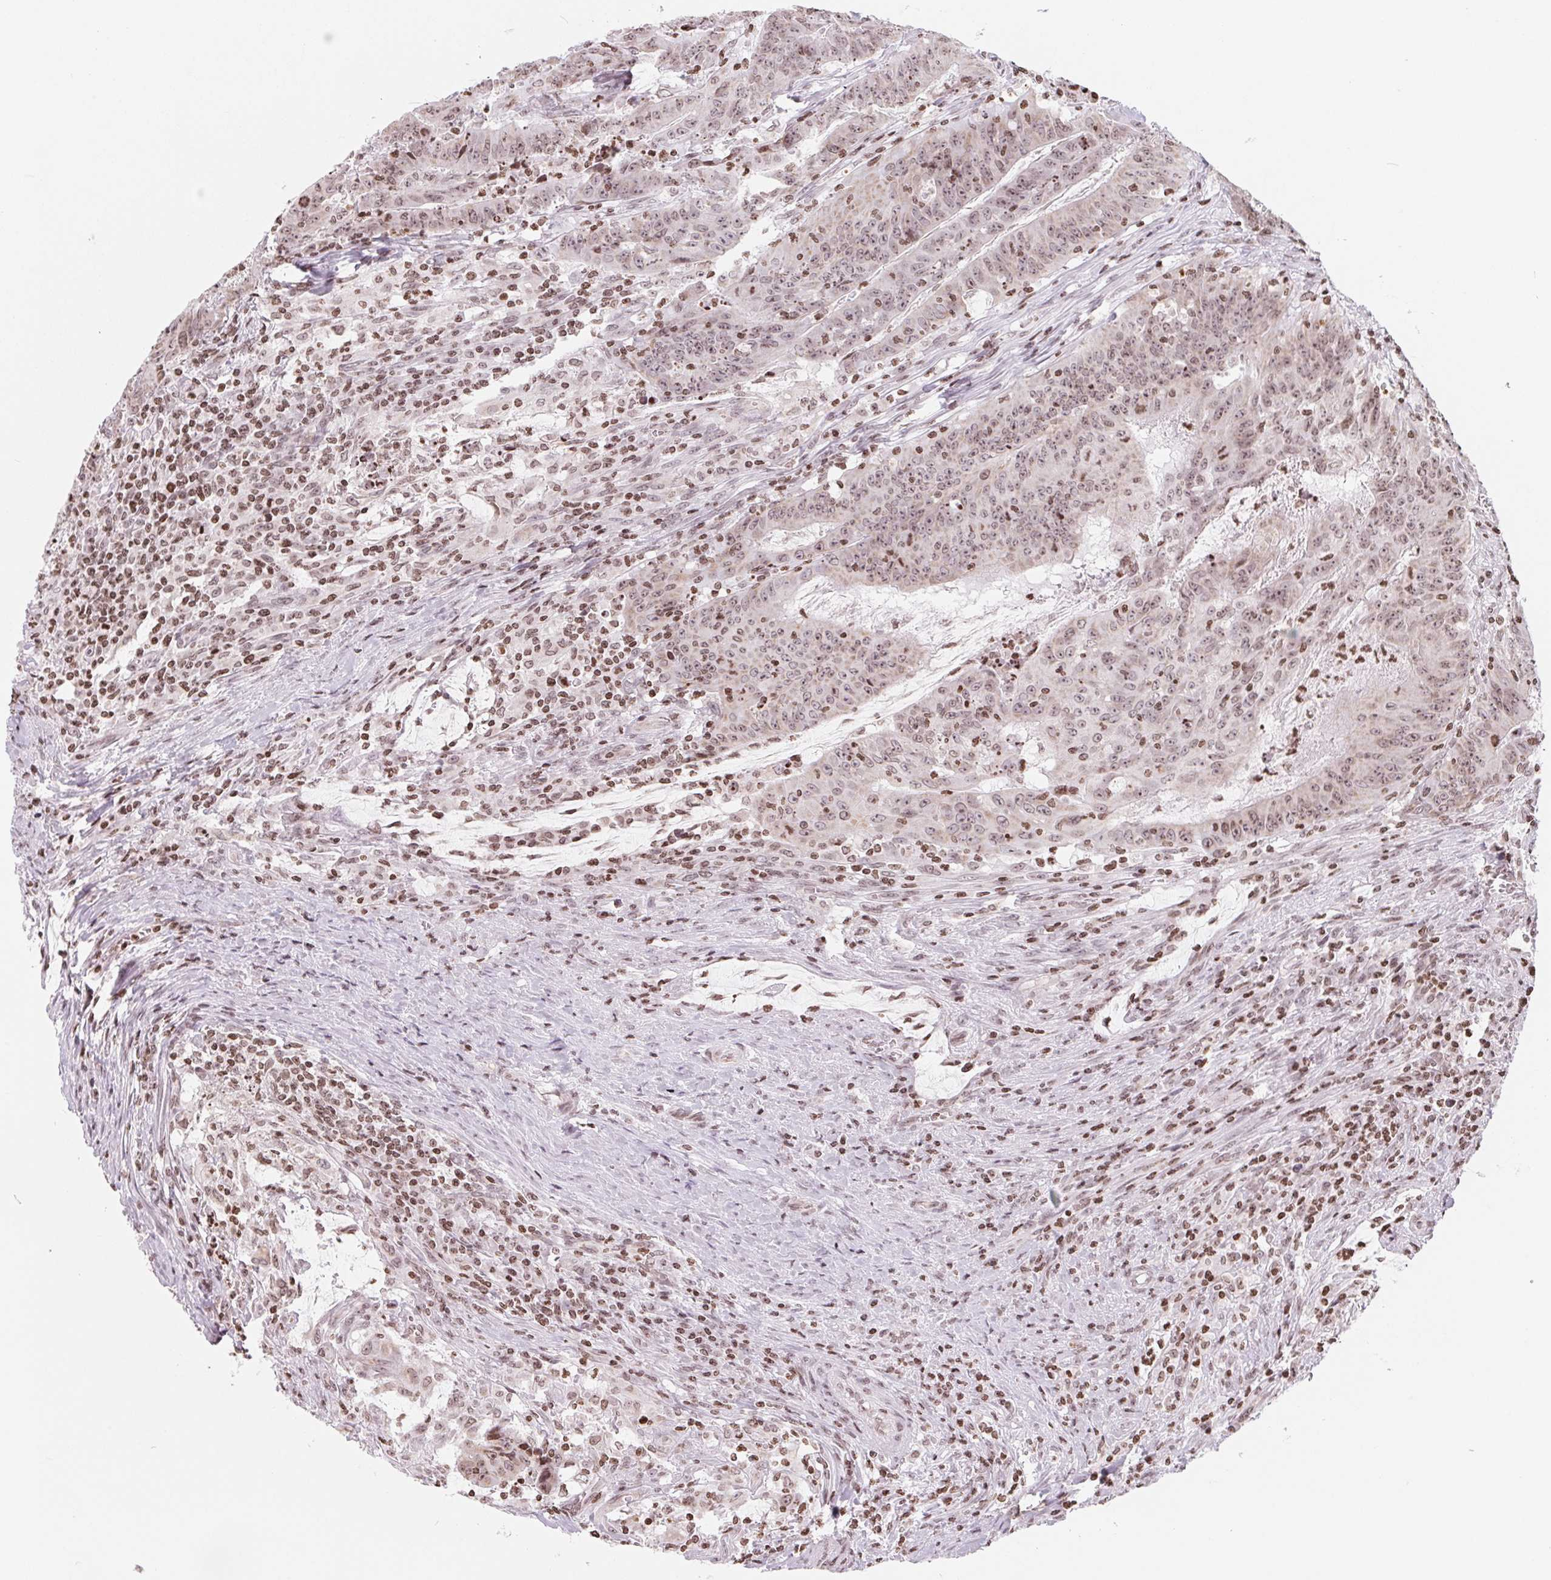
{"staining": {"intensity": "weak", "quantity": ">75%", "location": "nuclear"}, "tissue": "colorectal cancer", "cell_type": "Tumor cells", "image_type": "cancer", "snomed": [{"axis": "morphology", "description": "Adenocarcinoma, NOS"}, {"axis": "topography", "description": "Colon"}], "caption": "Brown immunohistochemical staining in colorectal cancer demonstrates weak nuclear positivity in approximately >75% of tumor cells.", "gene": "SMIM12", "patient": {"sex": "male", "age": 33}}